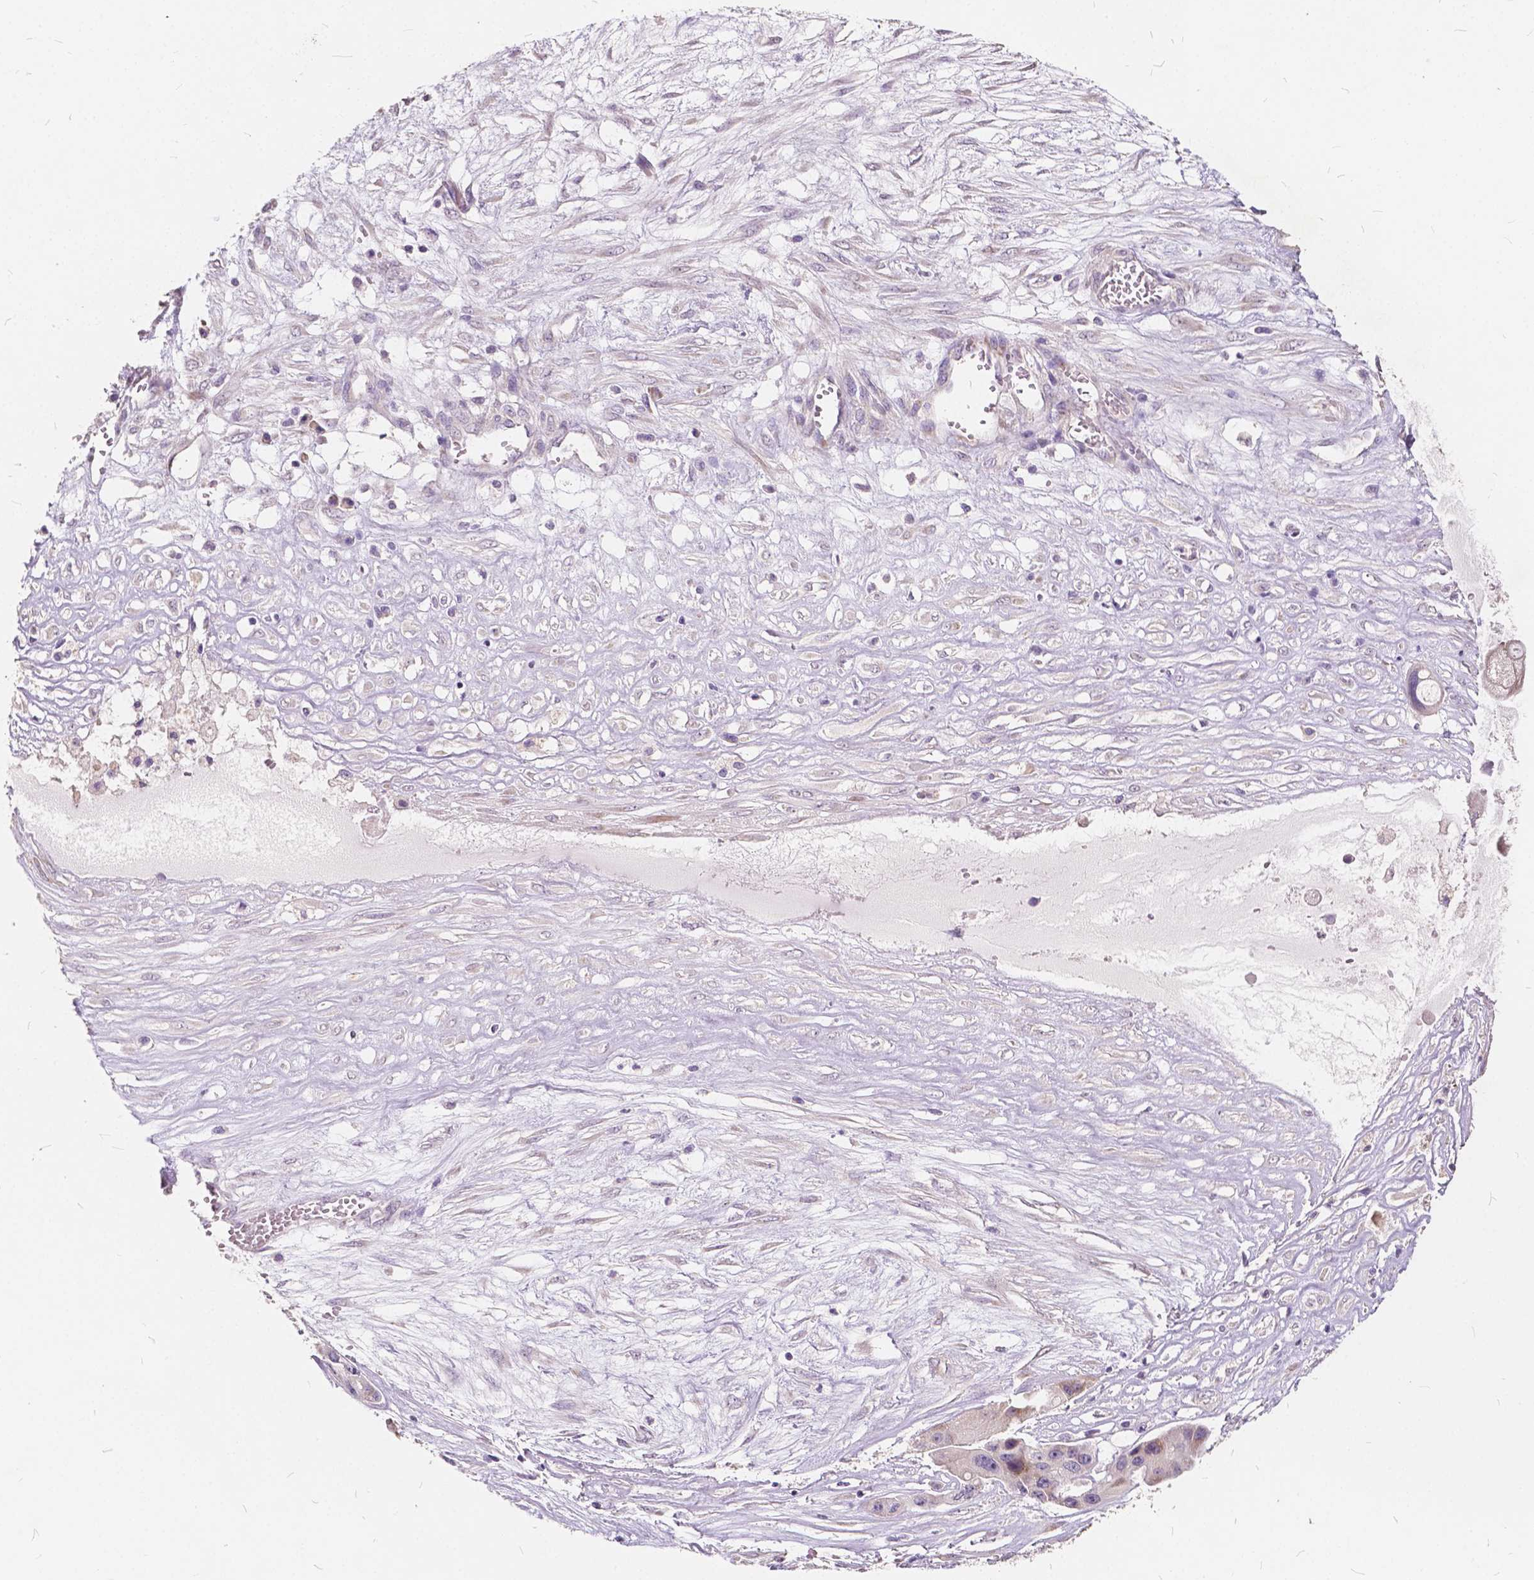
{"staining": {"intensity": "weak", "quantity": "<25%", "location": "cytoplasmic/membranous"}, "tissue": "ovarian cancer", "cell_type": "Tumor cells", "image_type": "cancer", "snomed": [{"axis": "morphology", "description": "Cystadenocarcinoma, serous, NOS"}, {"axis": "topography", "description": "Ovary"}], "caption": "There is no significant expression in tumor cells of ovarian cancer.", "gene": "SLC7A8", "patient": {"sex": "female", "age": 56}}